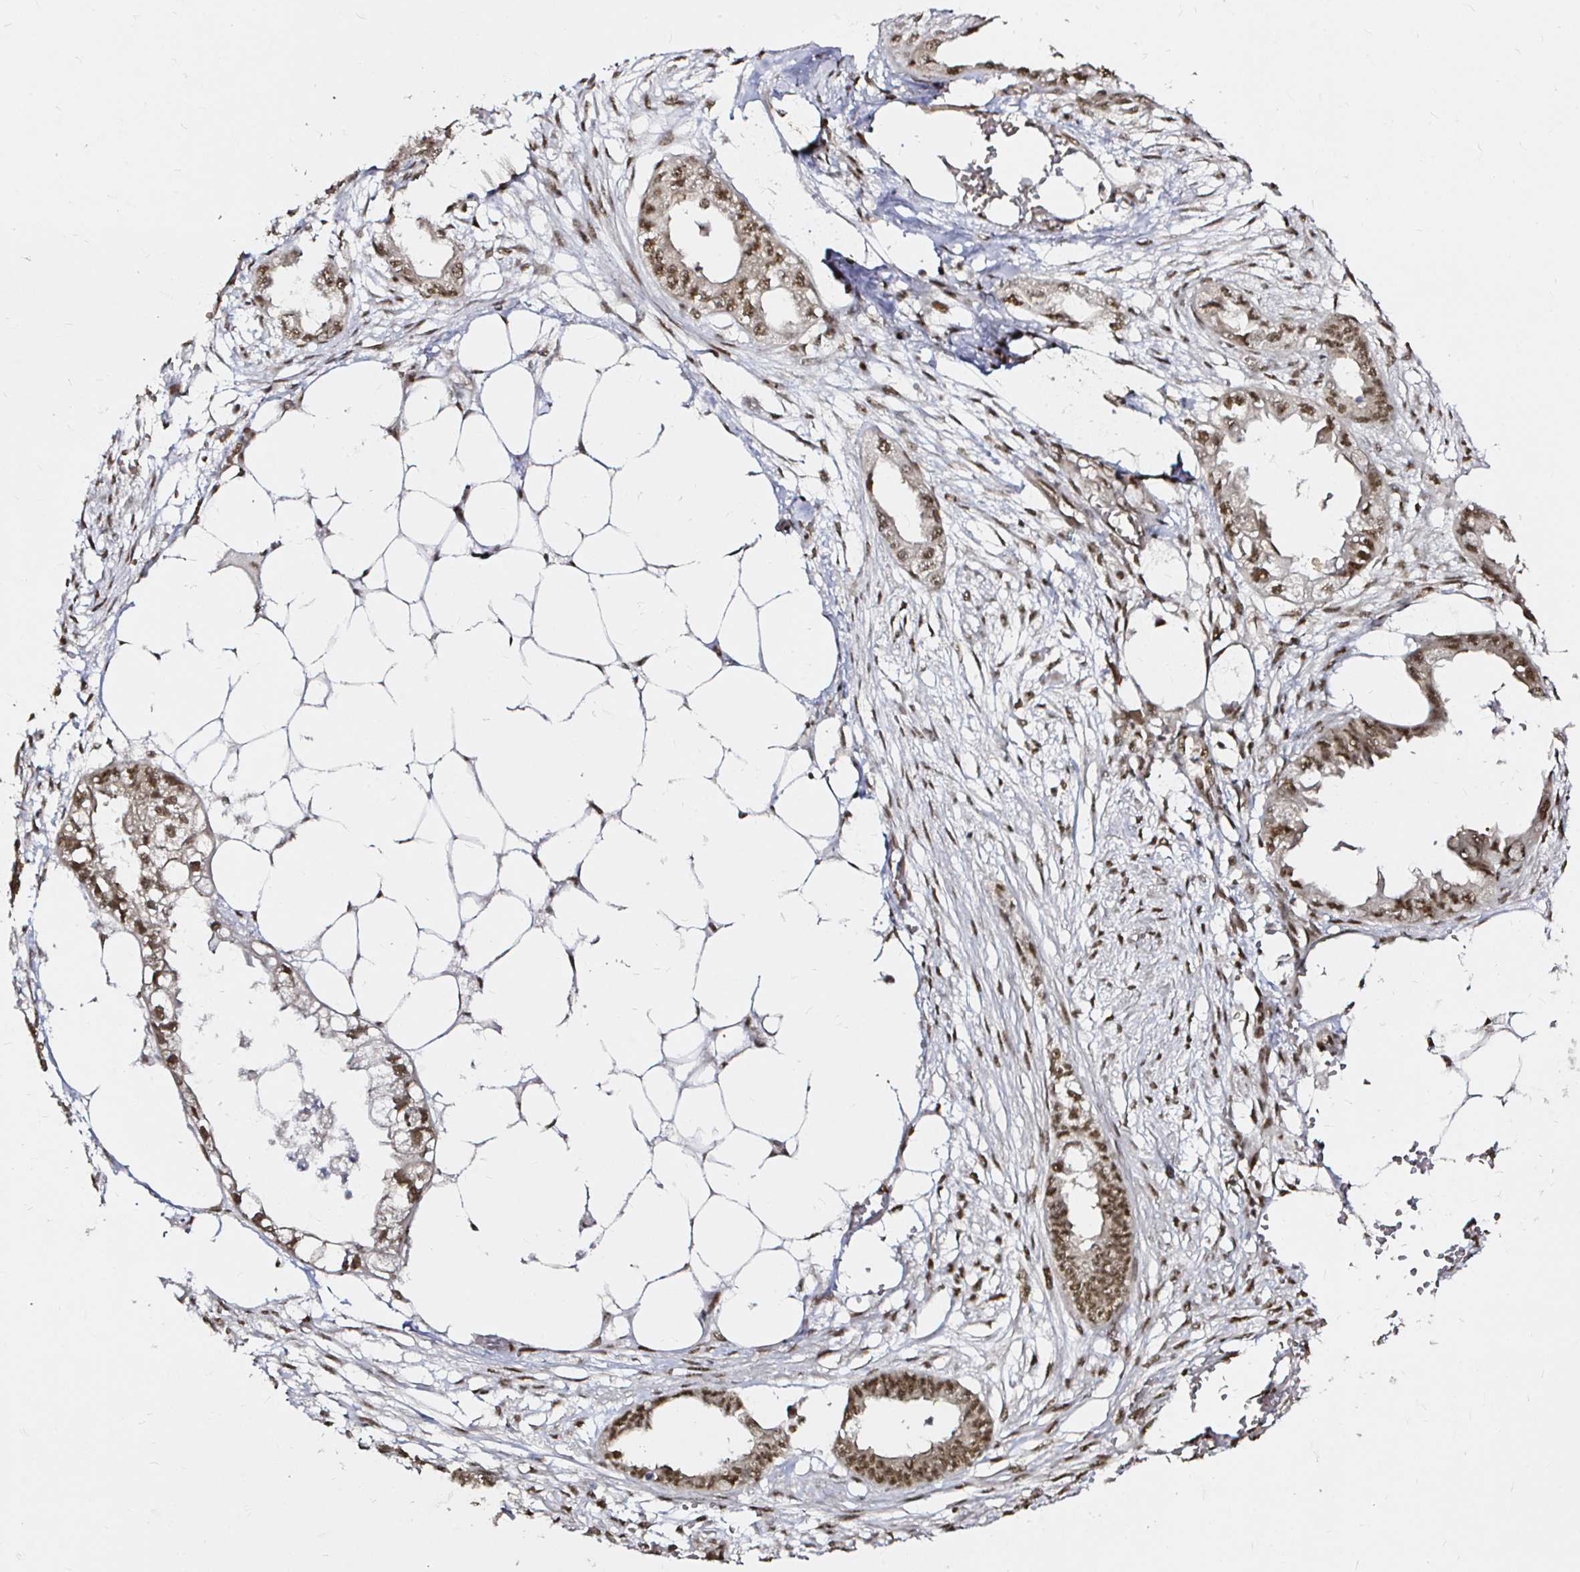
{"staining": {"intensity": "moderate", "quantity": ">75%", "location": "nuclear"}, "tissue": "endometrial cancer", "cell_type": "Tumor cells", "image_type": "cancer", "snomed": [{"axis": "morphology", "description": "Adenocarcinoma, NOS"}, {"axis": "morphology", "description": "Adenocarcinoma, metastatic, NOS"}, {"axis": "topography", "description": "Adipose tissue"}, {"axis": "topography", "description": "Endometrium"}], "caption": "There is medium levels of moderate nuclear staining in tumor cells of endometrial cancer (adenocarcinoma), as demonstrated by immunohistochemical staining (brown color).", "gene": "SNRPC", "patient": {"sex": "female", "age": 67}}